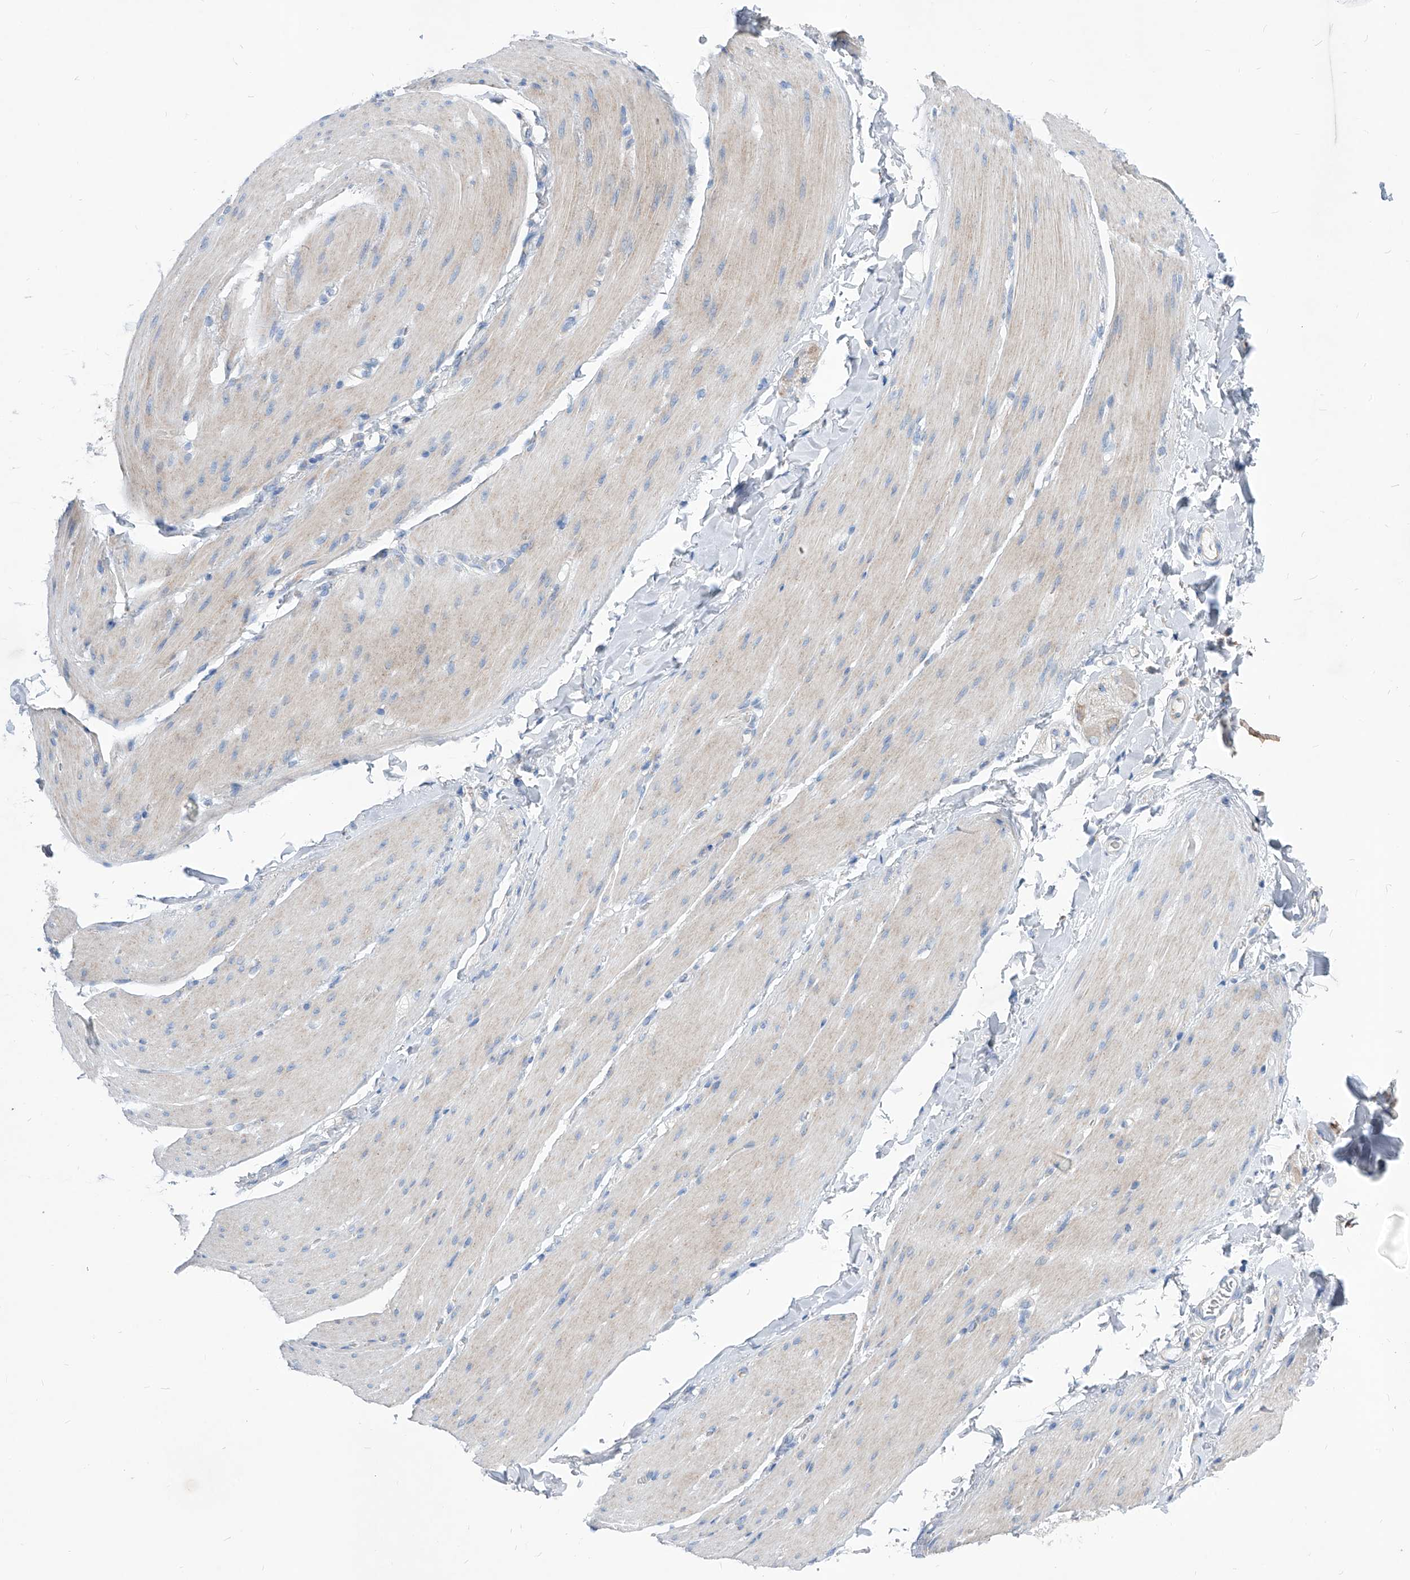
{"staining": {"intensity": "weak", "quantity": "<25%", "location": "cytoplasmic/membranous"}, "tissue": "smooth muscle", "cell_type": "Smooth muscle cells", "image_type": "normal", "snomed": [{"axis": "morphology", "description": "Normal tissue, NOS"}, {"axis": "topography", "description": "Smooth muscle"}, {"axis": "topography", "description": "Small intestine"}], "caption": "Smooth muscle cells show no significant protein expression in normal smooth muscle. (DAB (3,3'-diaminobenzidine) immunohistochemistry with hematoxylin counter stain).", "gene": "AGPS", "patient": {"sex": "female", "age": 84}}